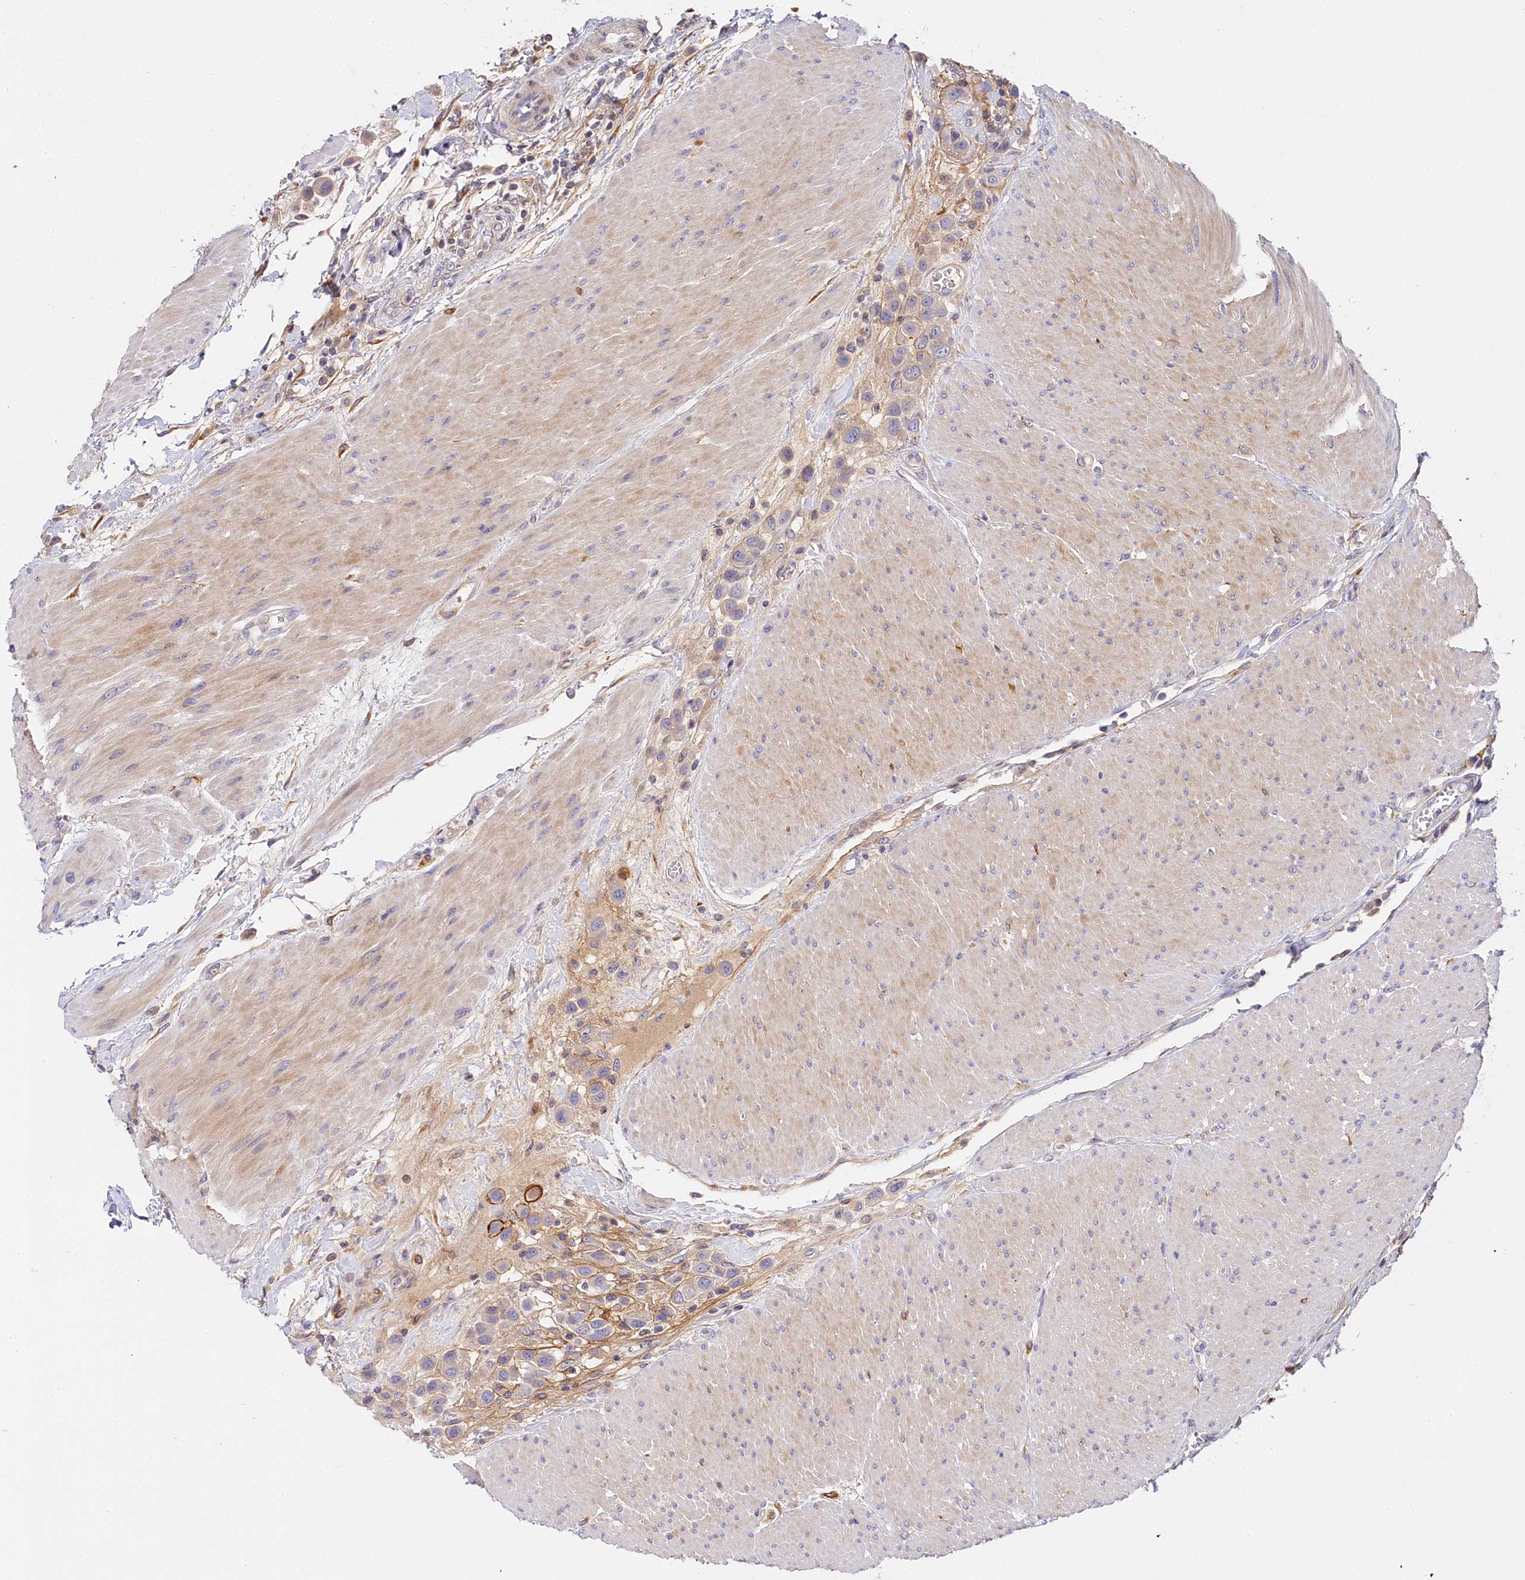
{"staining": {"intensity": "negative", "quantity": "none", "location": "none"}, "tissue": "urothelial cancer", "cell_type": "Tumor cells", "image_type": "cancer", "snomed": [{"axis": "morphology", "description": "Urothelial carcinoma, High grade"}, {"axis": "topography", "description": "Urinary bladder"}], "caption": "Tumor cells show no significant protein staining in urothelial carcinoma (high-grade).", "gene": "KATNB1", "patient": {"sex": "male", "age": 50}}